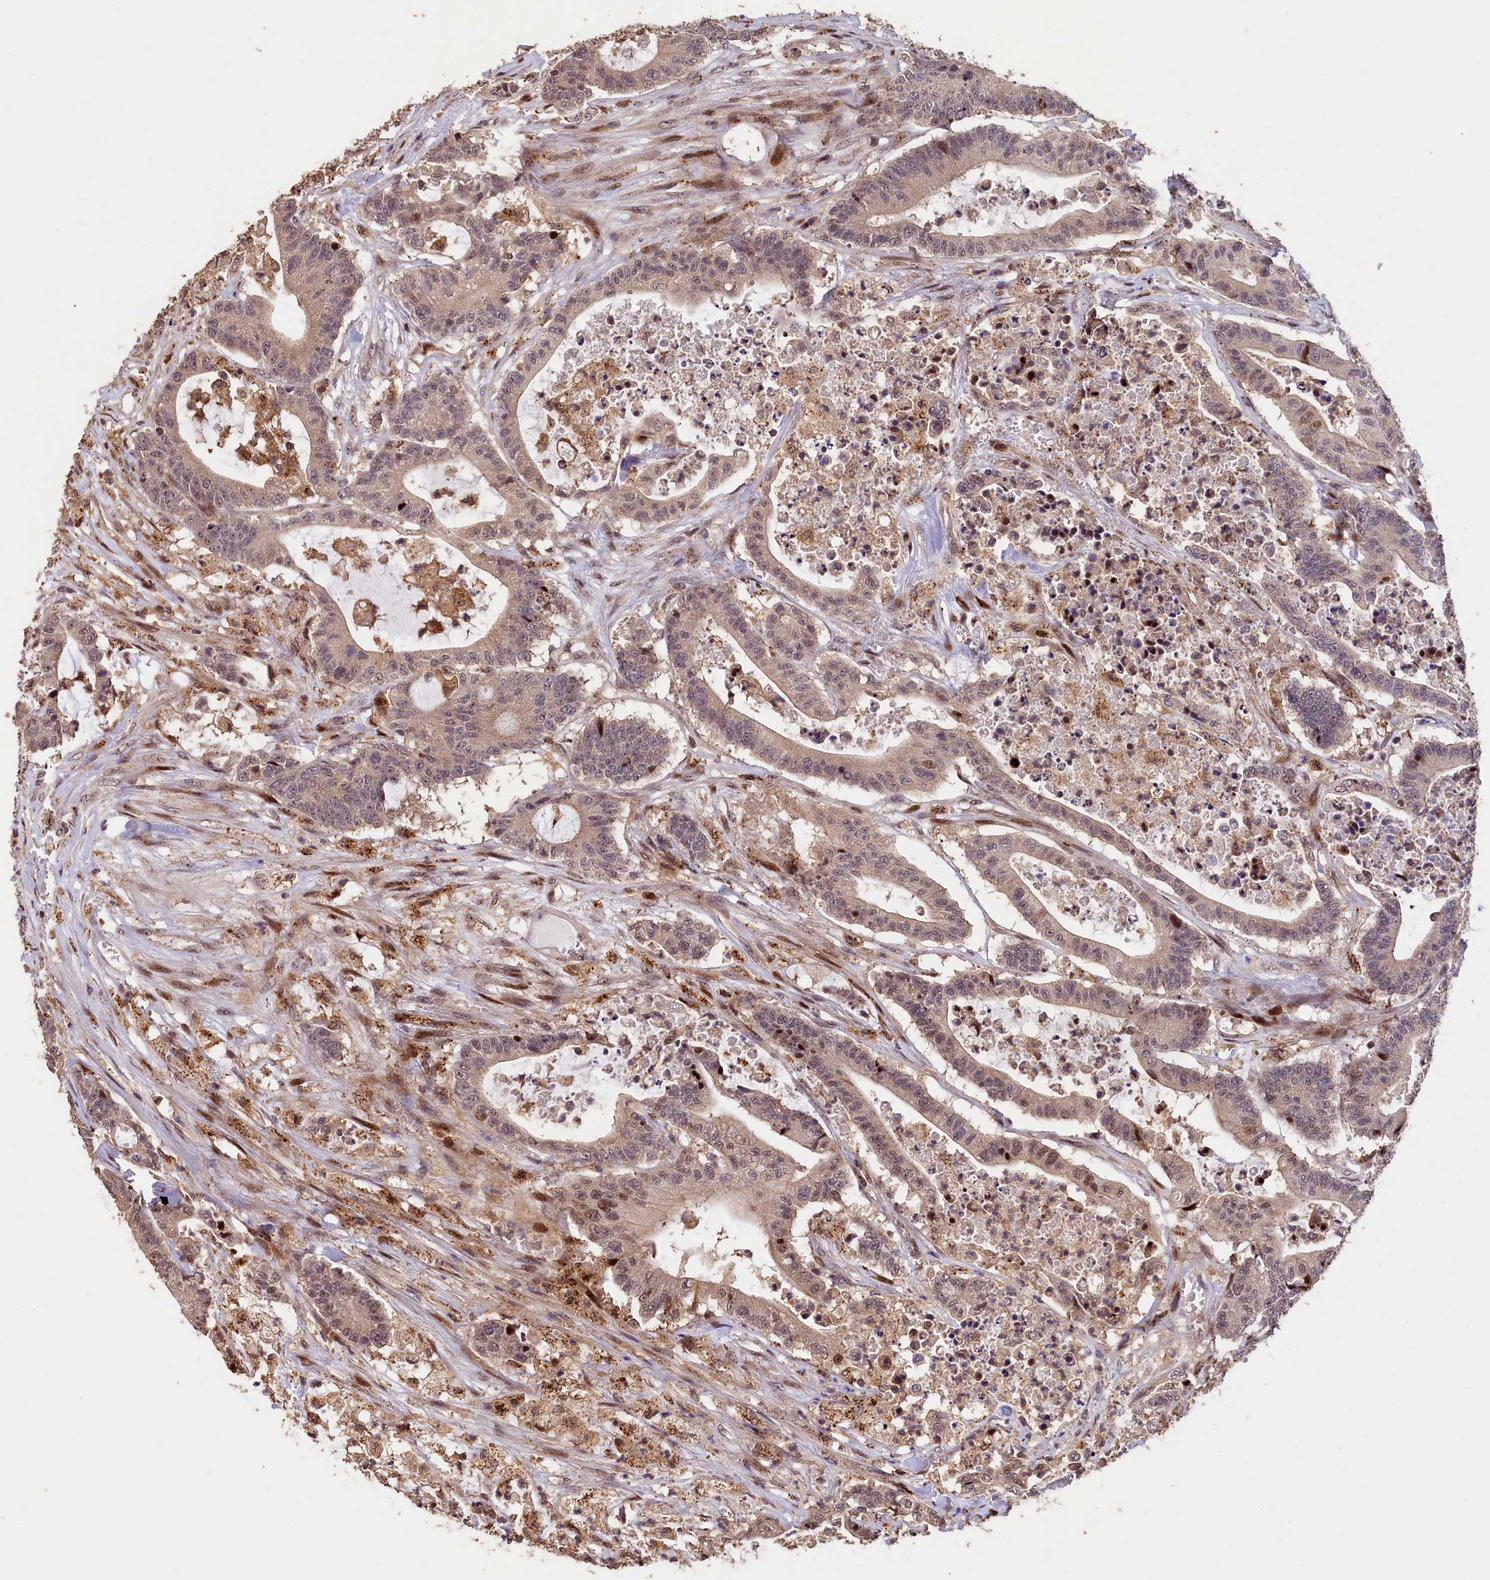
{"staining": {"intensity": "weak", "quantity": ">75%", "location": "cytoplasmic/membranous,nuclear"}, "tissue": "colorectal cancer", "cell_type": "Tumor cells", "image_type": "cancer", "snomed": [{"axis": "morphology", "description": "Adenocarcinoma, NOS"}, {"axis": "topography", "description": "Colon"}], "caption": "This histopathology image demonstrates immunohistochemistry staining of colorectal cancer, with low weak cytoplasmic/membranous and nuclear staining in approximately >75% of tumor cells.", "gene": "PHAF1", "patient": {"sex": "female", "age": 84}}